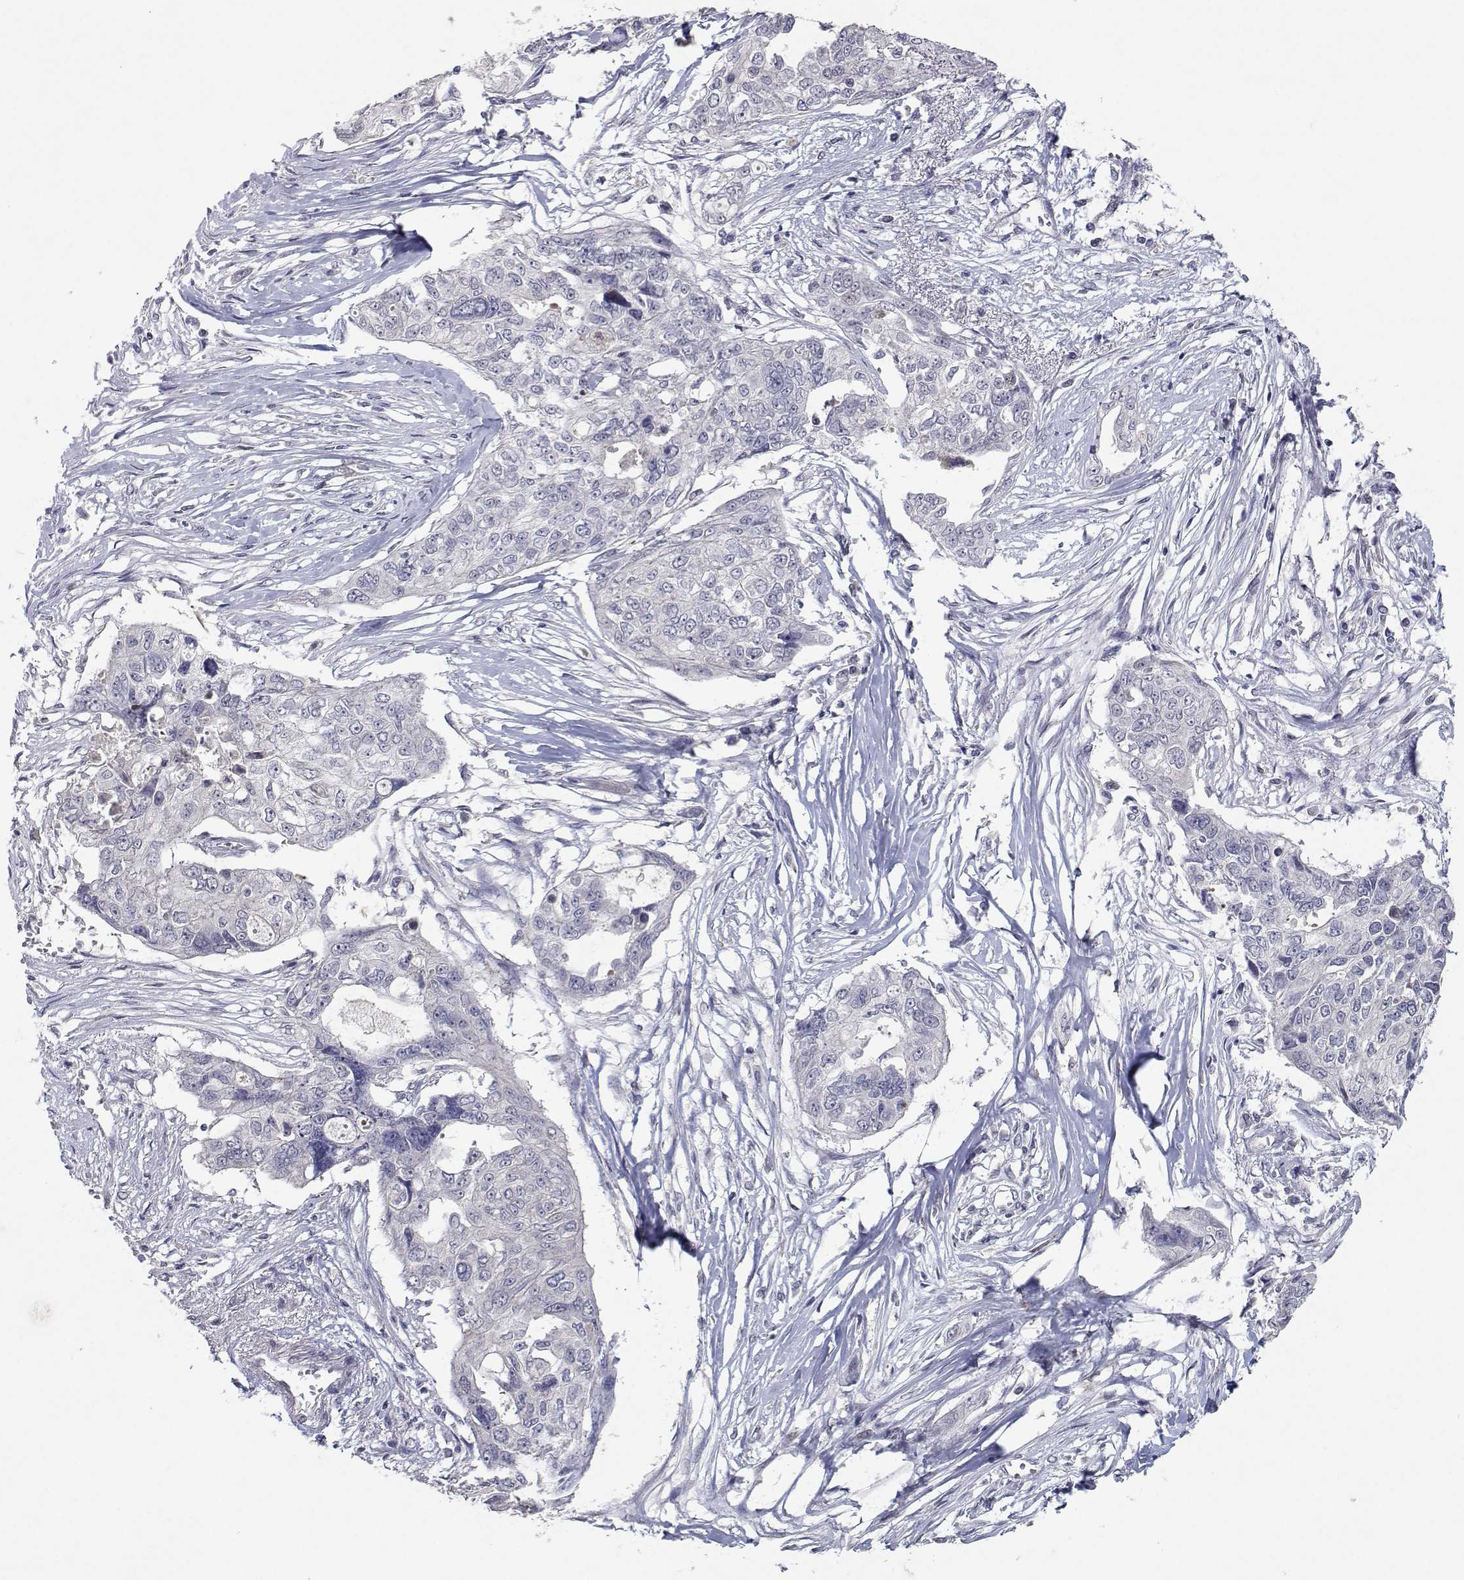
{"staining": {"intensity": "negative", "quantity": "none", "location": "none"}, "tissue": "ovarian cancer", "cell_type": "Tumor cells", "image_type": "cancer", "snomed": [{"axis": "morphology", "description": "Carcinoma, endometroid"}, {"axis": "topography", "description": "Ovary"}], "caption": "Immunohistochemical staining of human endometroid carcinoma (ovarian) reveals no significant staining in tumor cells.", "gene": "RBPJL", "patient": {"sex": "female", "age": 70}}